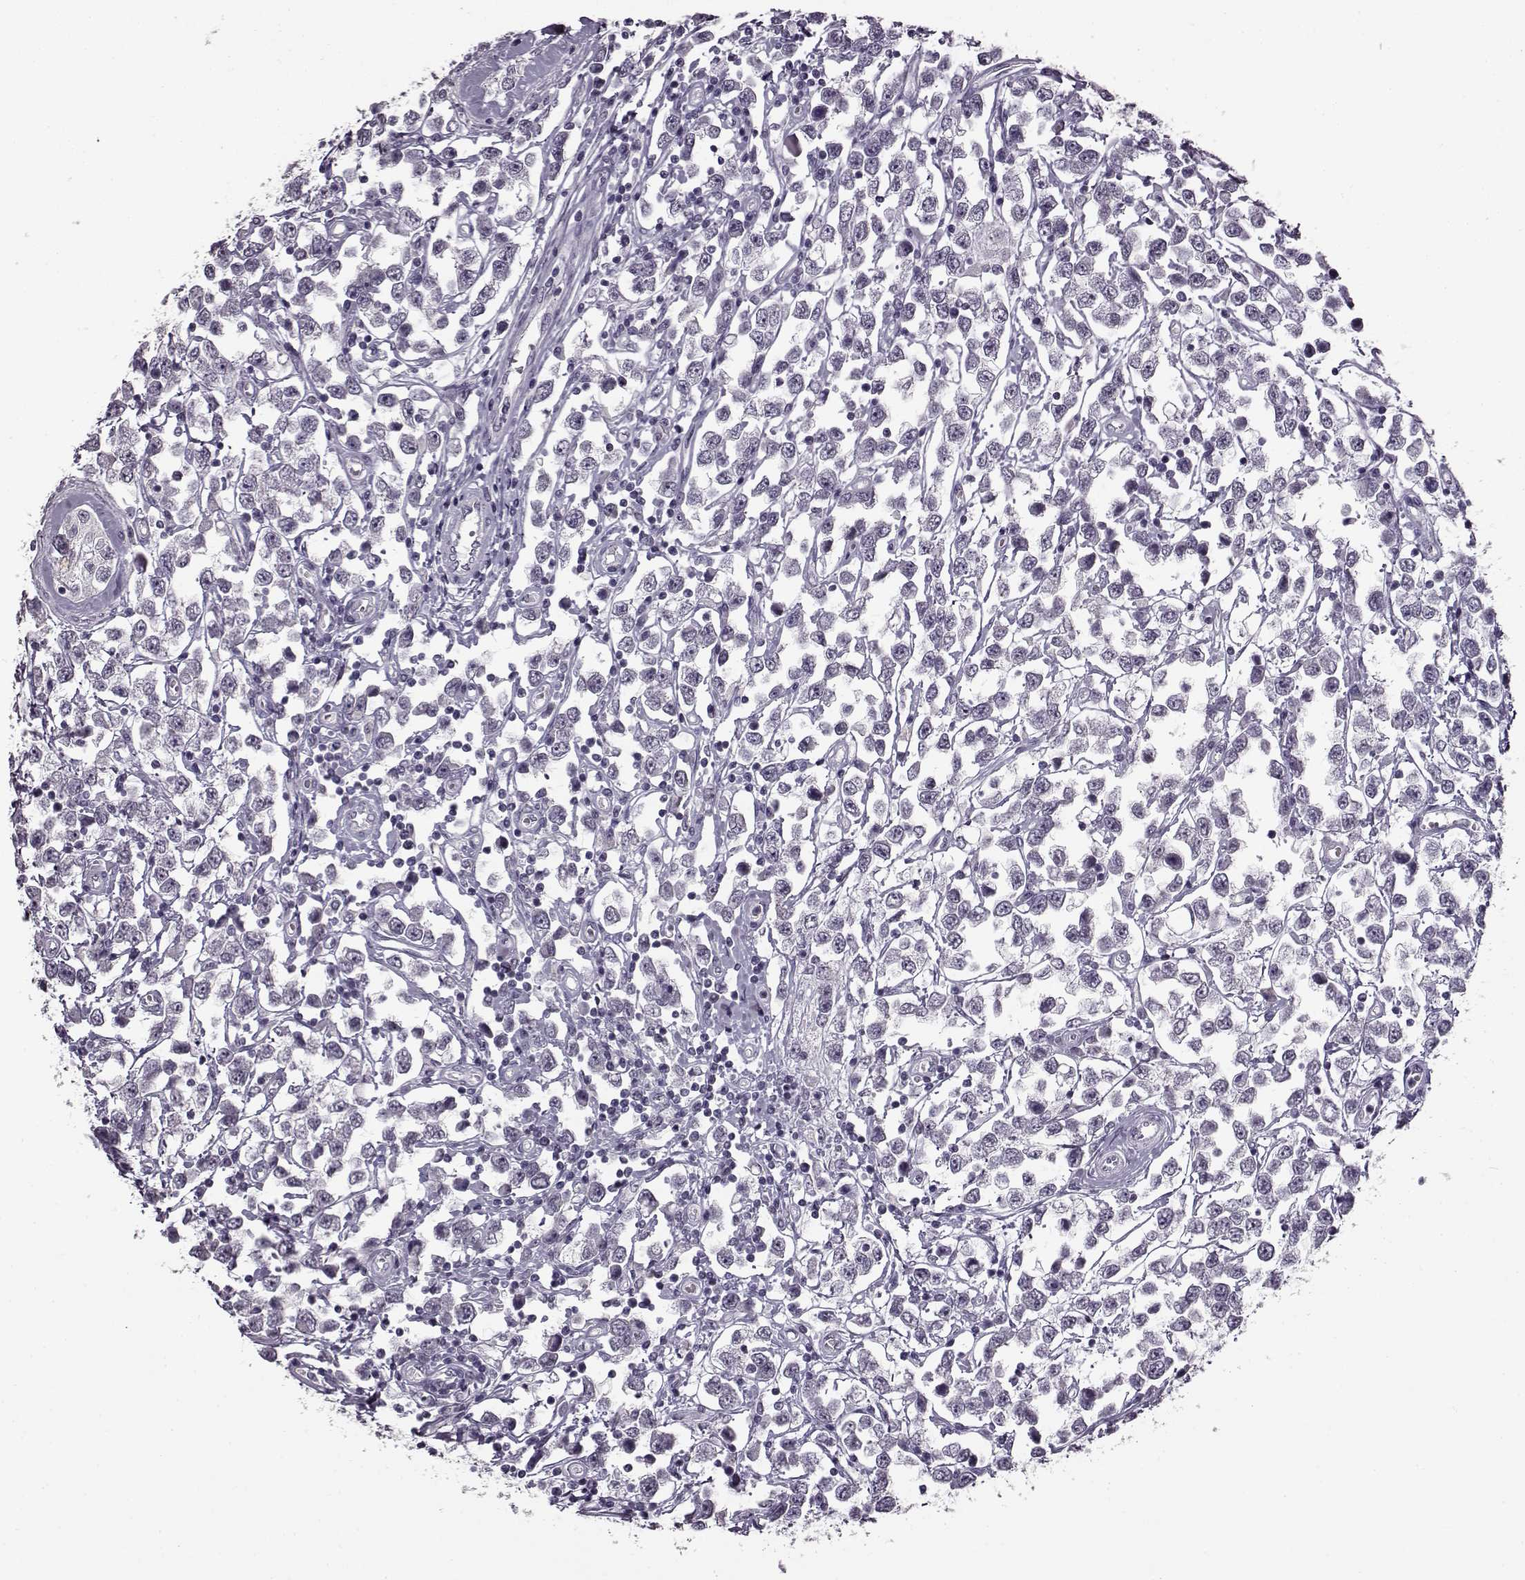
{"staining": {"intensity": "negative", "quantity": "none", "location": "none"}, "tissue": "testis cancer", "cell_type": "Tumor cells", "image_type": "cancer", "snomed": [{"axis": "morphology", "description": "Seminoma, NOS"}, {"axis": "topography", "description": "Testis"}], "caption": "Immunohistochemistry of testis cancer (seminoma) displays no staining in tumor cells.", "gene": "FSHB", "patient": {"sex": "male", "age": 34}}